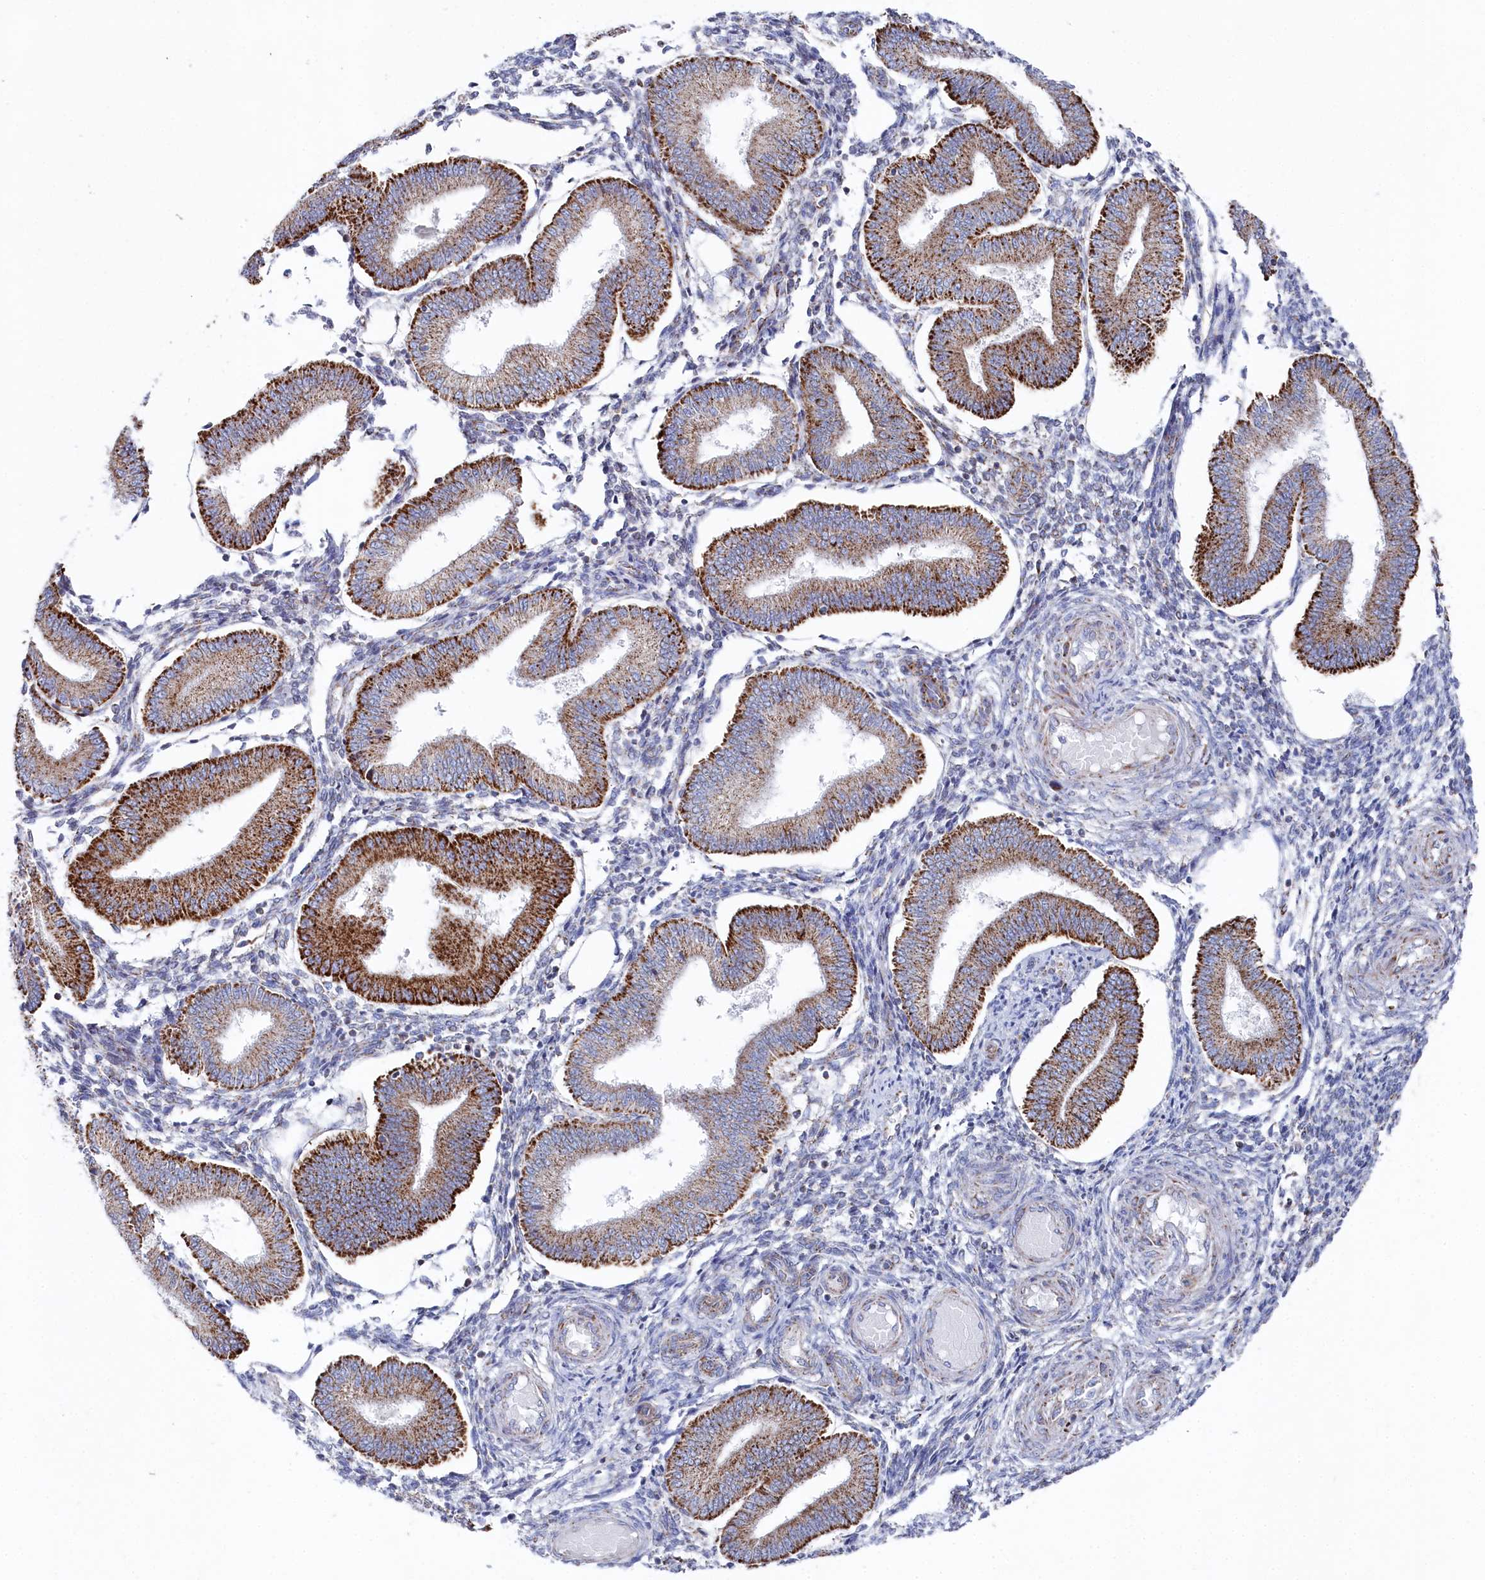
{"staining": {"intensity": "moderate", "quantity": "25%-75%", "location": "cytoplasmic/membranous"}, "tissue": "endometrium", "cell_type": "Cells in endometrial stroma", "image_type": "normal", "snomed": [{"axis": "morphology", "description": "Normal tissue, NOS"}, {"axis": "topography", "description": "Endometrium"}], "caption": "Protein staining exhibits moderate cytoplasmic/membranous expression in about 25%-75% of cells in endometrial stroma in benign endometrium.", "gene": "GLS2", "patient": {"sex": "female", "age": 39}}